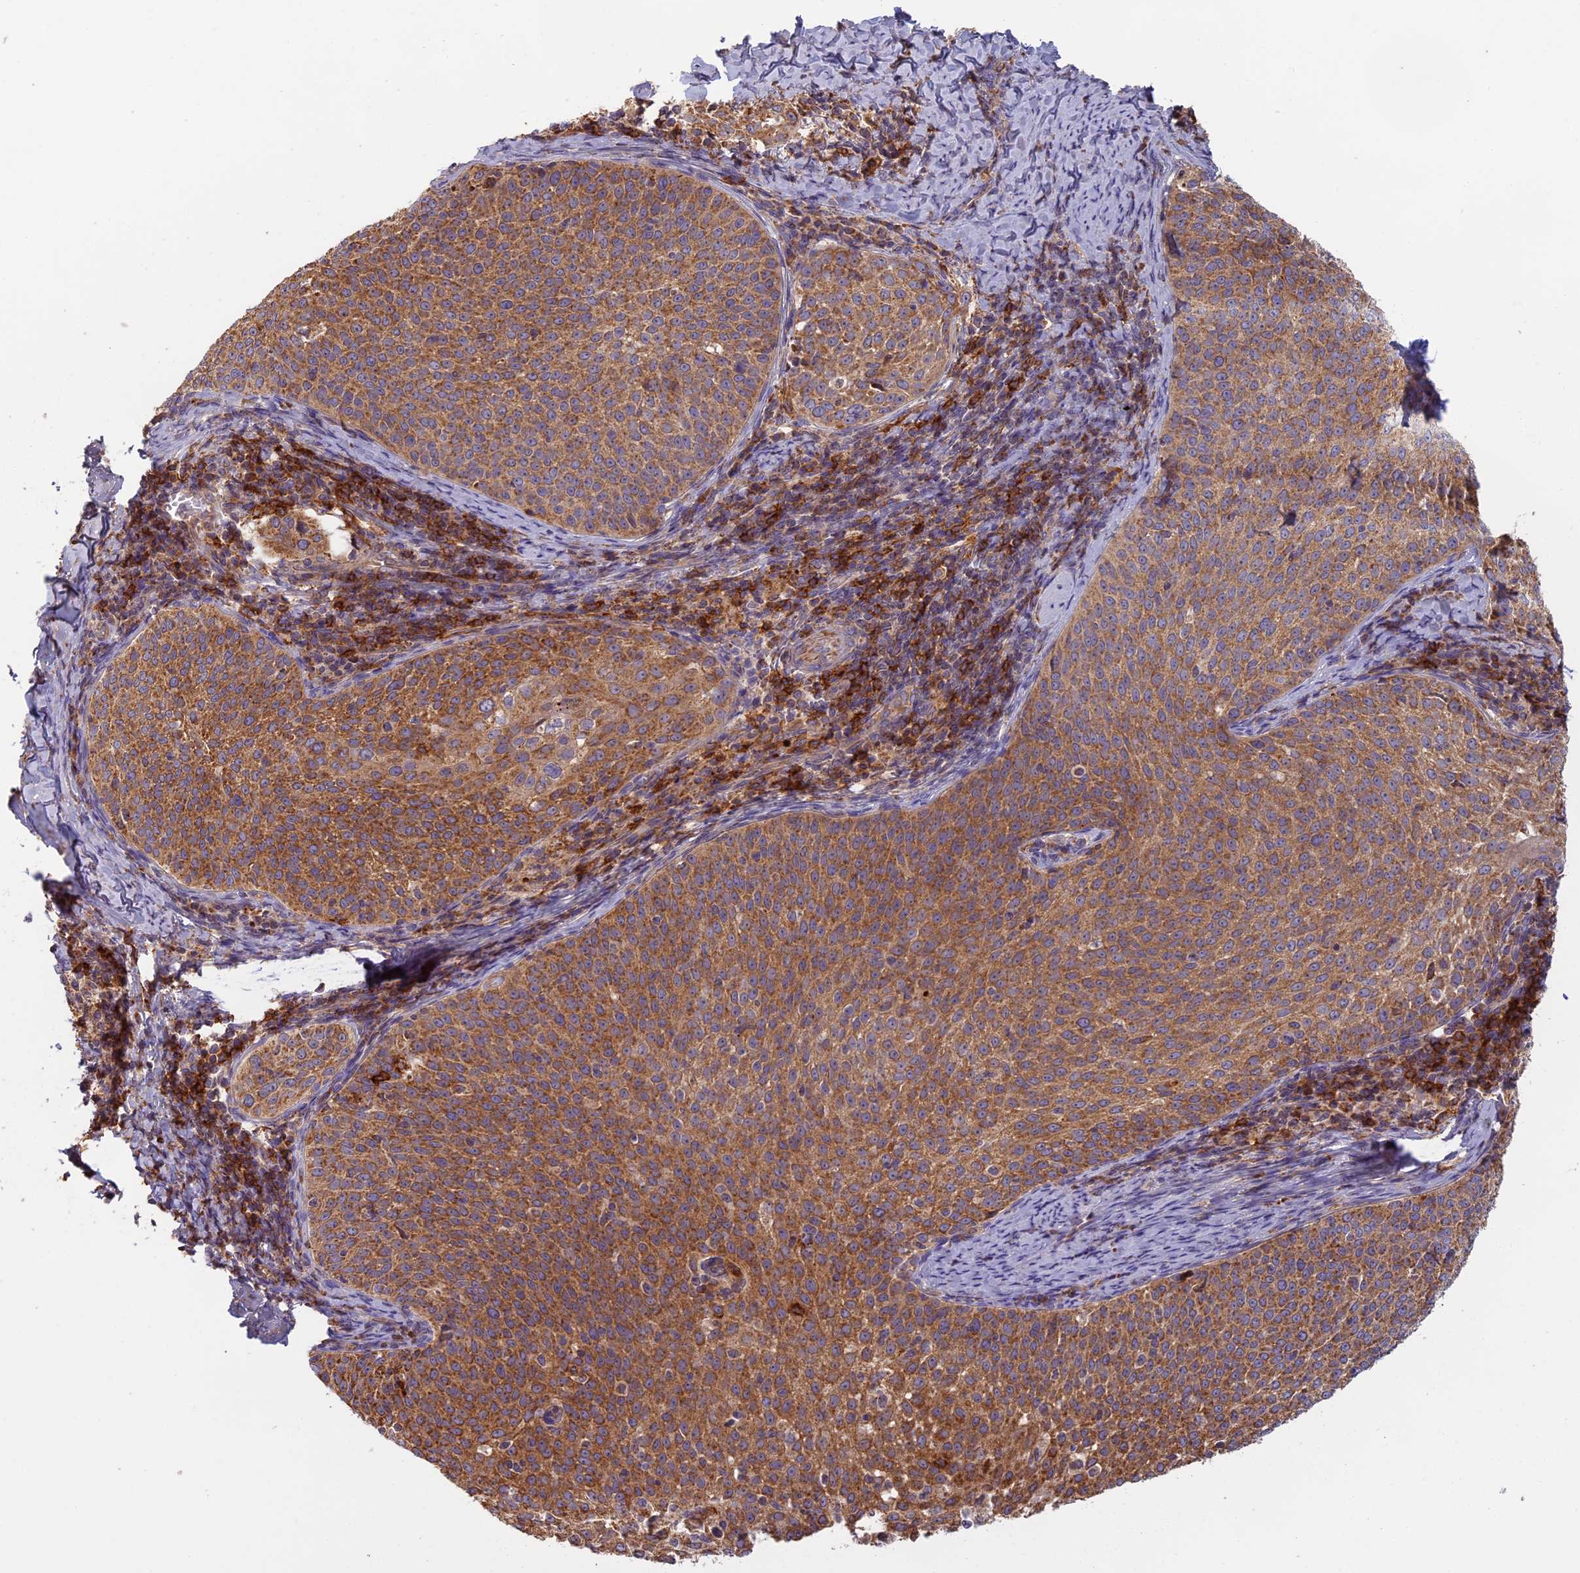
{"staining": {"intensity": "moderate", "quantity": ">75%", "location": "cytoplasmic/membranous"}, "tissue": "cervical cancer", "cell_type": "Tumor cells", "image_type": "cancer", "snomed": [{"axis": "morphology", "description": "Squamous cell carcinoma, NOS"}, {"axis": "topography", "description": "Cervix"}], "caption": "Tumor cells demonstrate medium levels of moderate cytoplasmic/membranous staining in about >75% of cells in human cervical cancer (squamous cell carcinoma). The staining is performed using DAB (3,3'-diaminobenzidine) brown chromogen to label protein expression. The nuclei are counter-stained blue using hematoxylin.", "gene": "EDAR", "patient": {"sex": "female", "age": 57}}